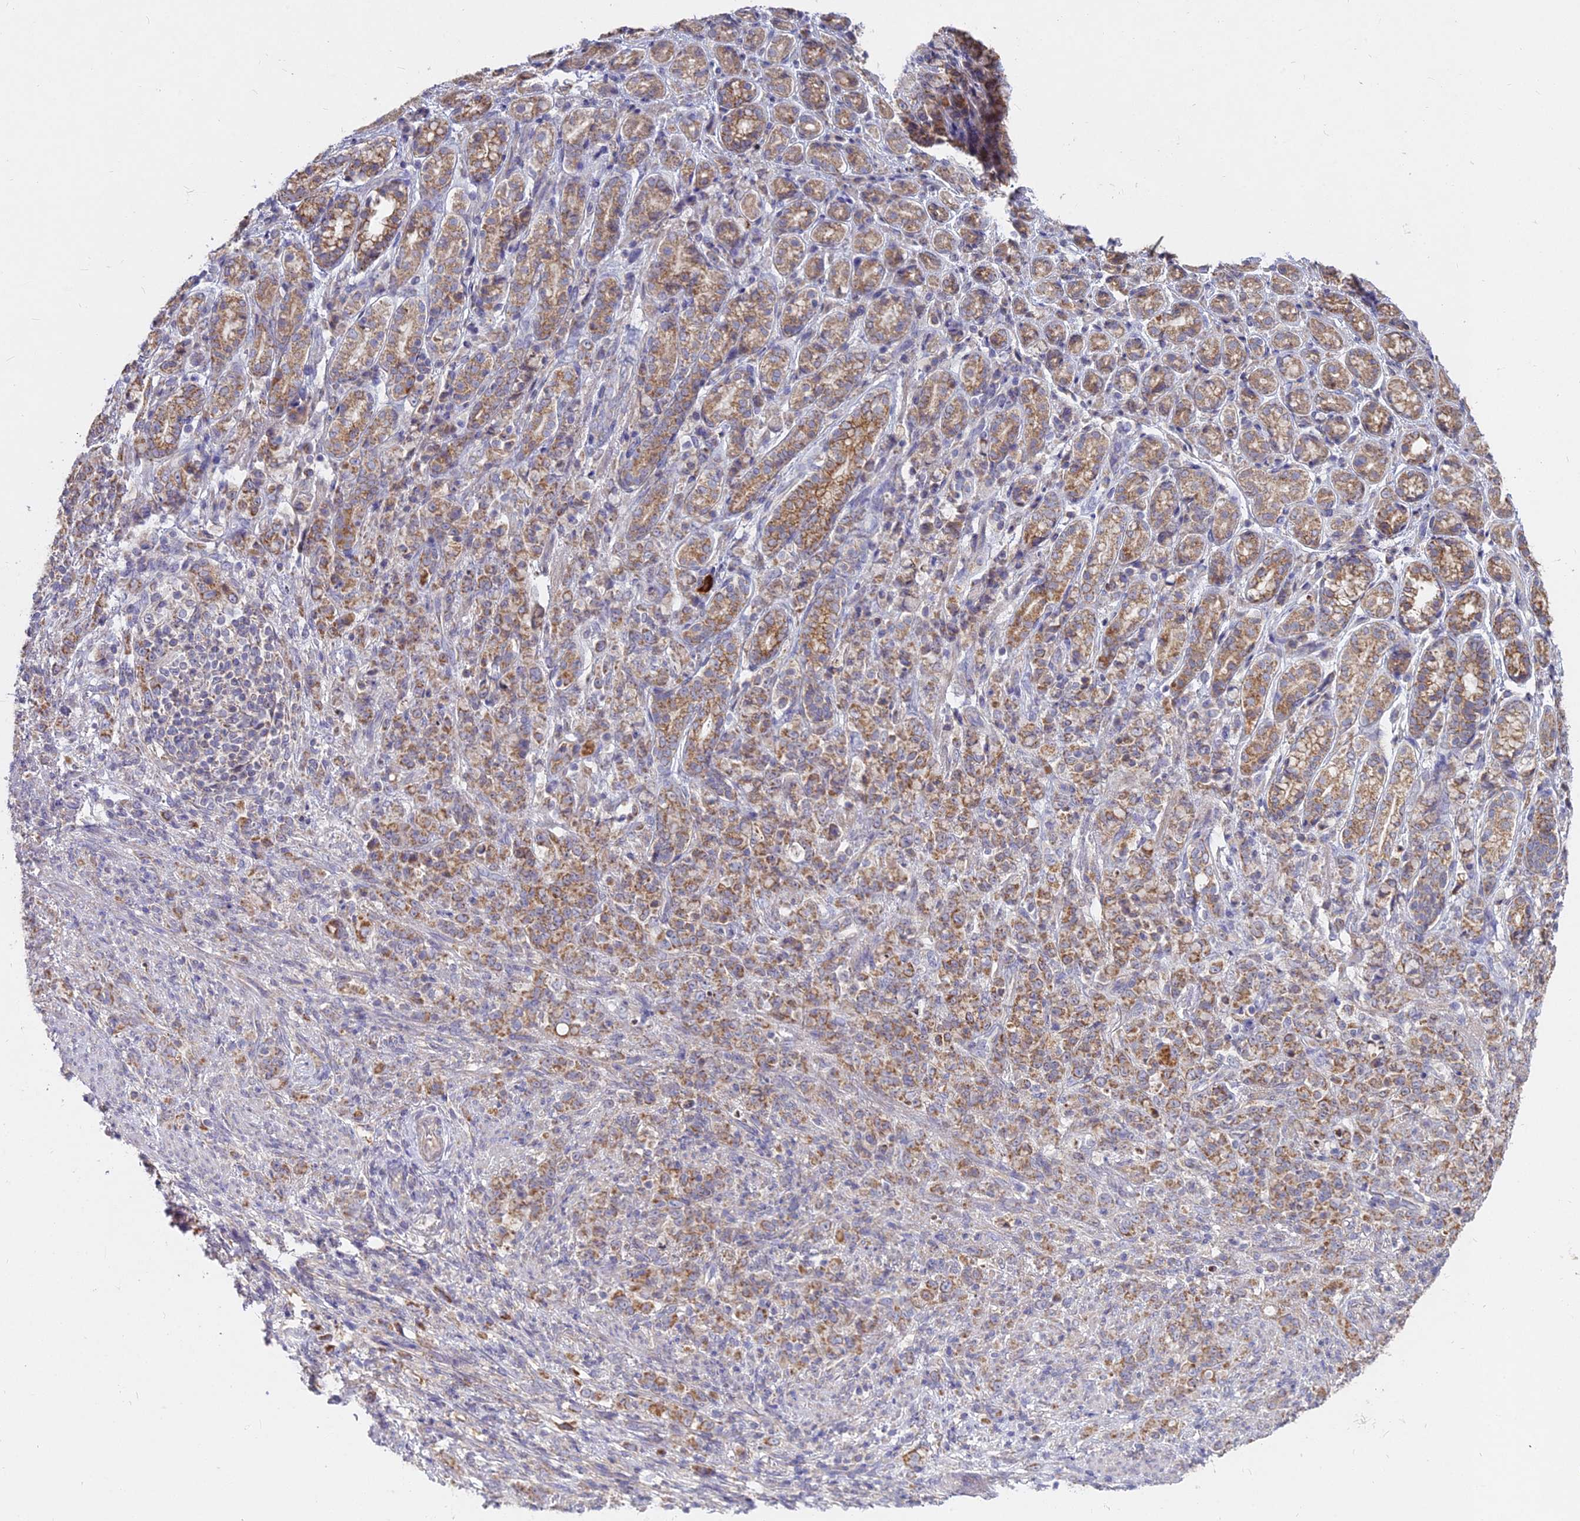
{"staining": {"intensity": "moderate", "quantity": ">75%", "location": "cytoplasmic/membranous"}, "tissue": "stomach cancer", "cell_type": "Tumor cells", "image_type": "cancer", "snomed": [{"axis": "morphology", "description": "Adenocarcinoma, NOS"}, {"axis": "topography", "description": "Stomach"}], "caption": "Approximately >75% of tumor cells in human stomach adenocarcinoma demonstrate moderate cytoplasmic/membranous protein expression as visualized by brown immunohistochemical staining.", "gene": "MICU2", "patient": {"sex": "female", "age": 79}}